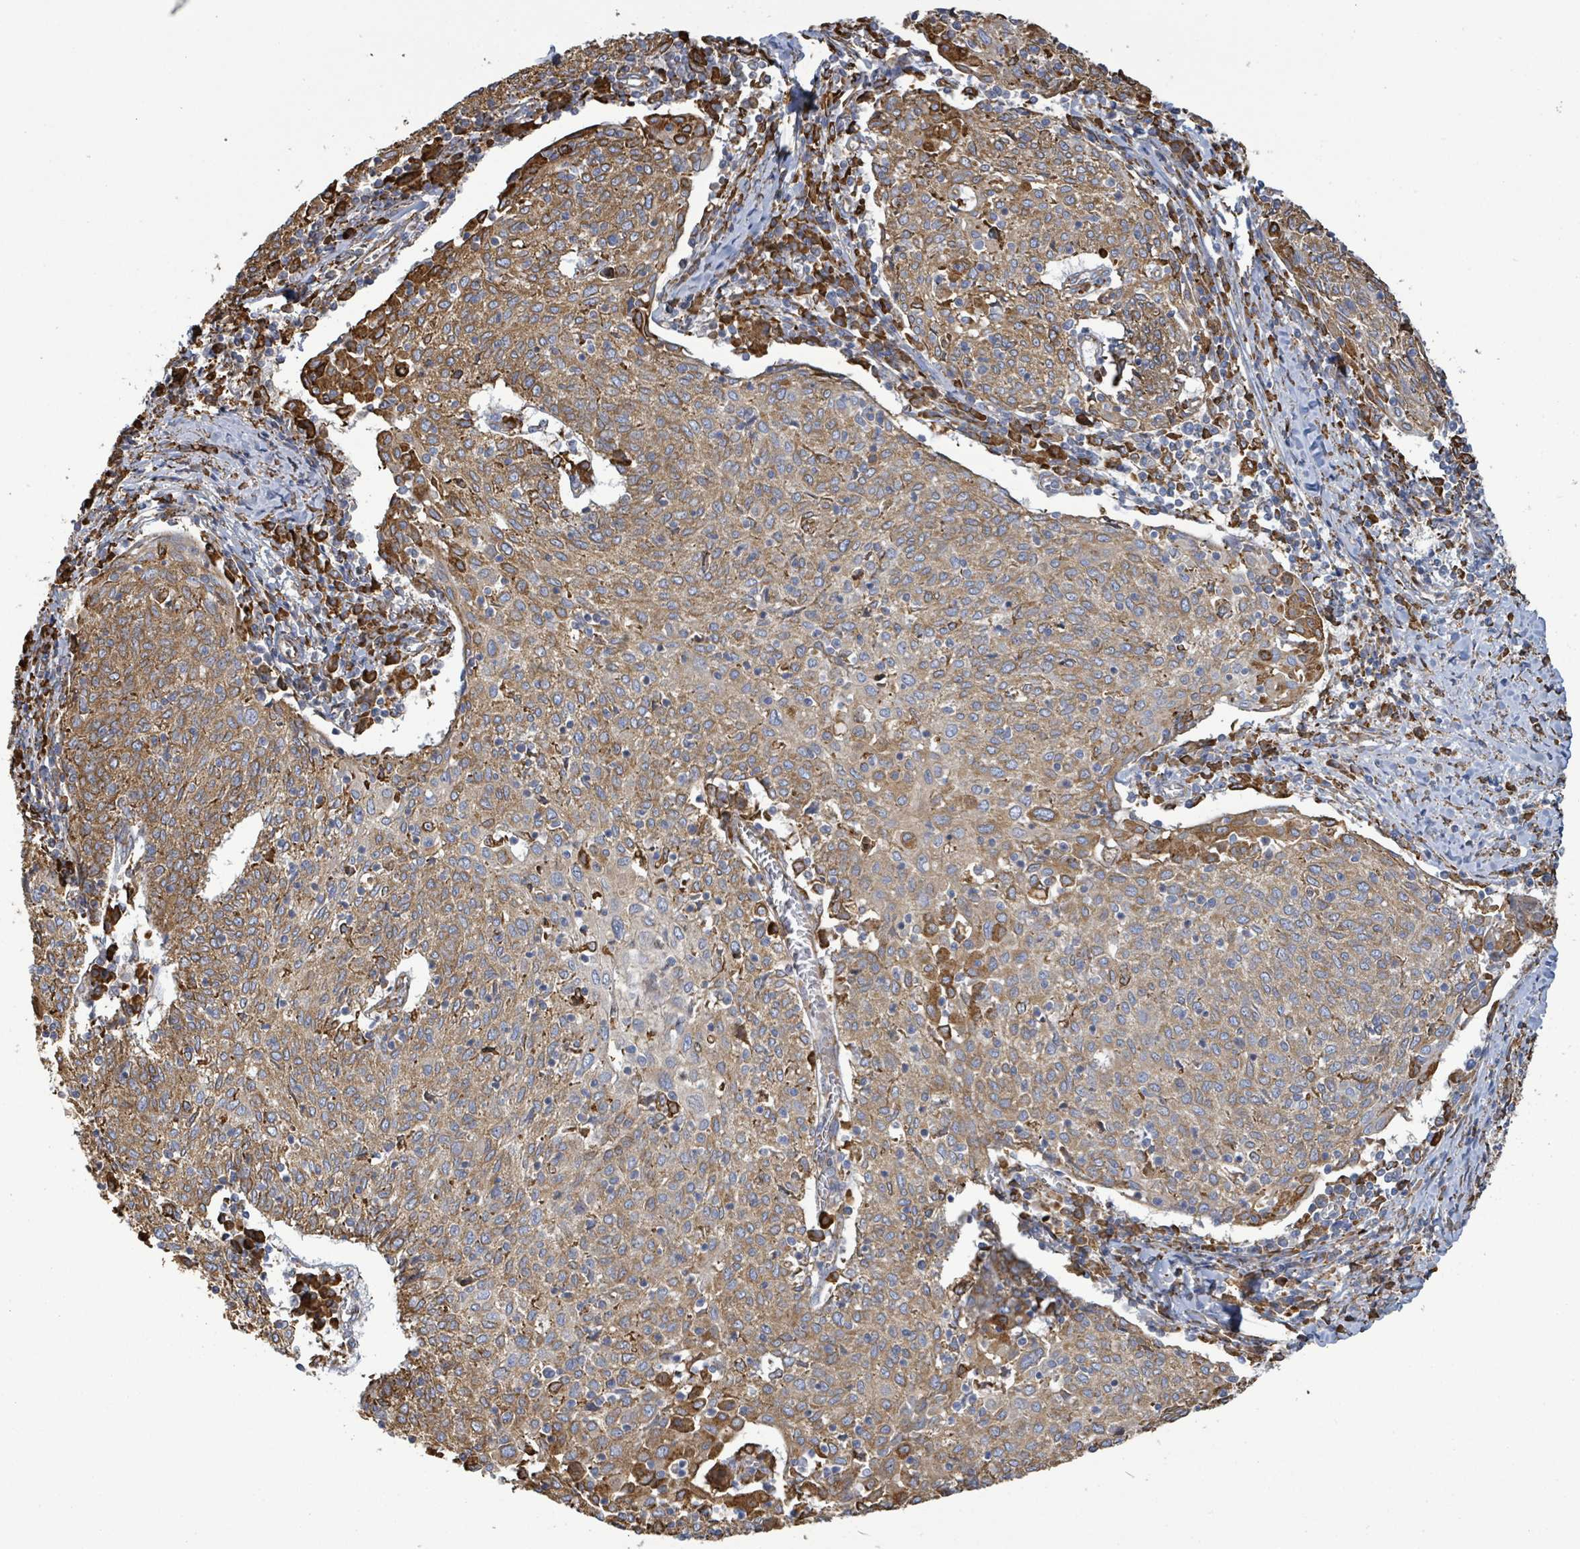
{"staining": {"intensity": "moderate", "quantity": ">75%", "location": "cytoplasmic/membranous"}, "tissue": "cervical cancer", "cell_type": "Tumor cells", "image_type": "cancer", "snomed": [{"axis": "morphology", "description": "Squamous cell carcinoma, NOS"}, {"axis": "topography", "description": "Cervix"}], "caption": "The photomicrograph displays a brown stain indicating the presence of a protein in the cytoplasmic/membranous of tumor cells in cervical cancer.", "gene": "RFPL4A", "patient": {"sex": "female", "age": 52}}